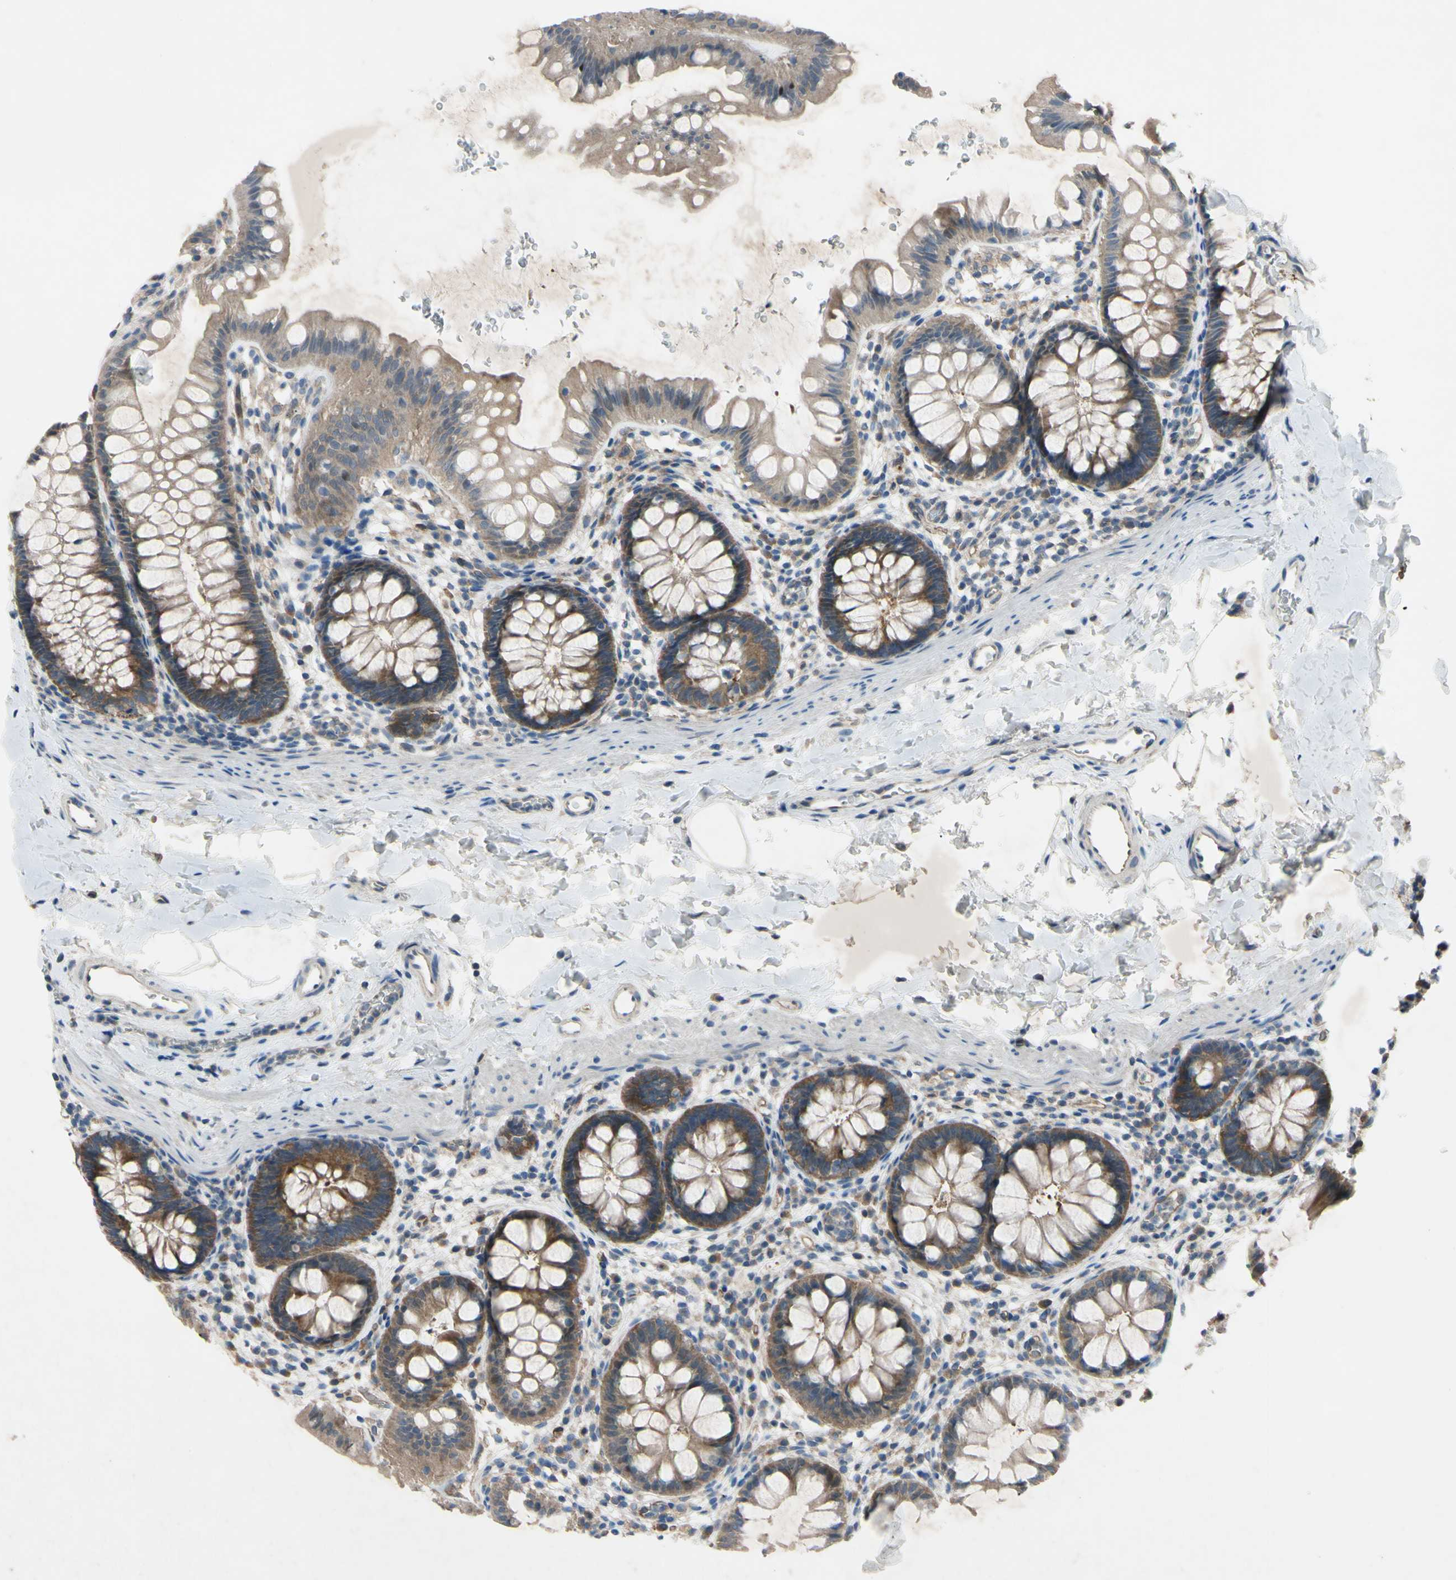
{"staining": {"intensity": "moderate", "quantity": ">75%", "location": "cytoplasmic/membranous"}, "tissue": "rectum", "cell_type": "Glandular cells", "image_type": "normal", "snomed": [{"axis": "morphology", "description": "Normal tissue, NOS"}, {"axis": "topography", "description": "Rectum"}], "caption": "Immunohistochemistry of unremarkable human rectum shows medium levels of moderate cytoplasmic/membranous positivity in approximately >75% of glandular cells. The staining is performed using DAB brown chromogen to label protein expression. The nuclei are counter-stained blue using hematoxylin.", "gene": "HILPDA", "patient": {"sex": "female", "age": 24}}